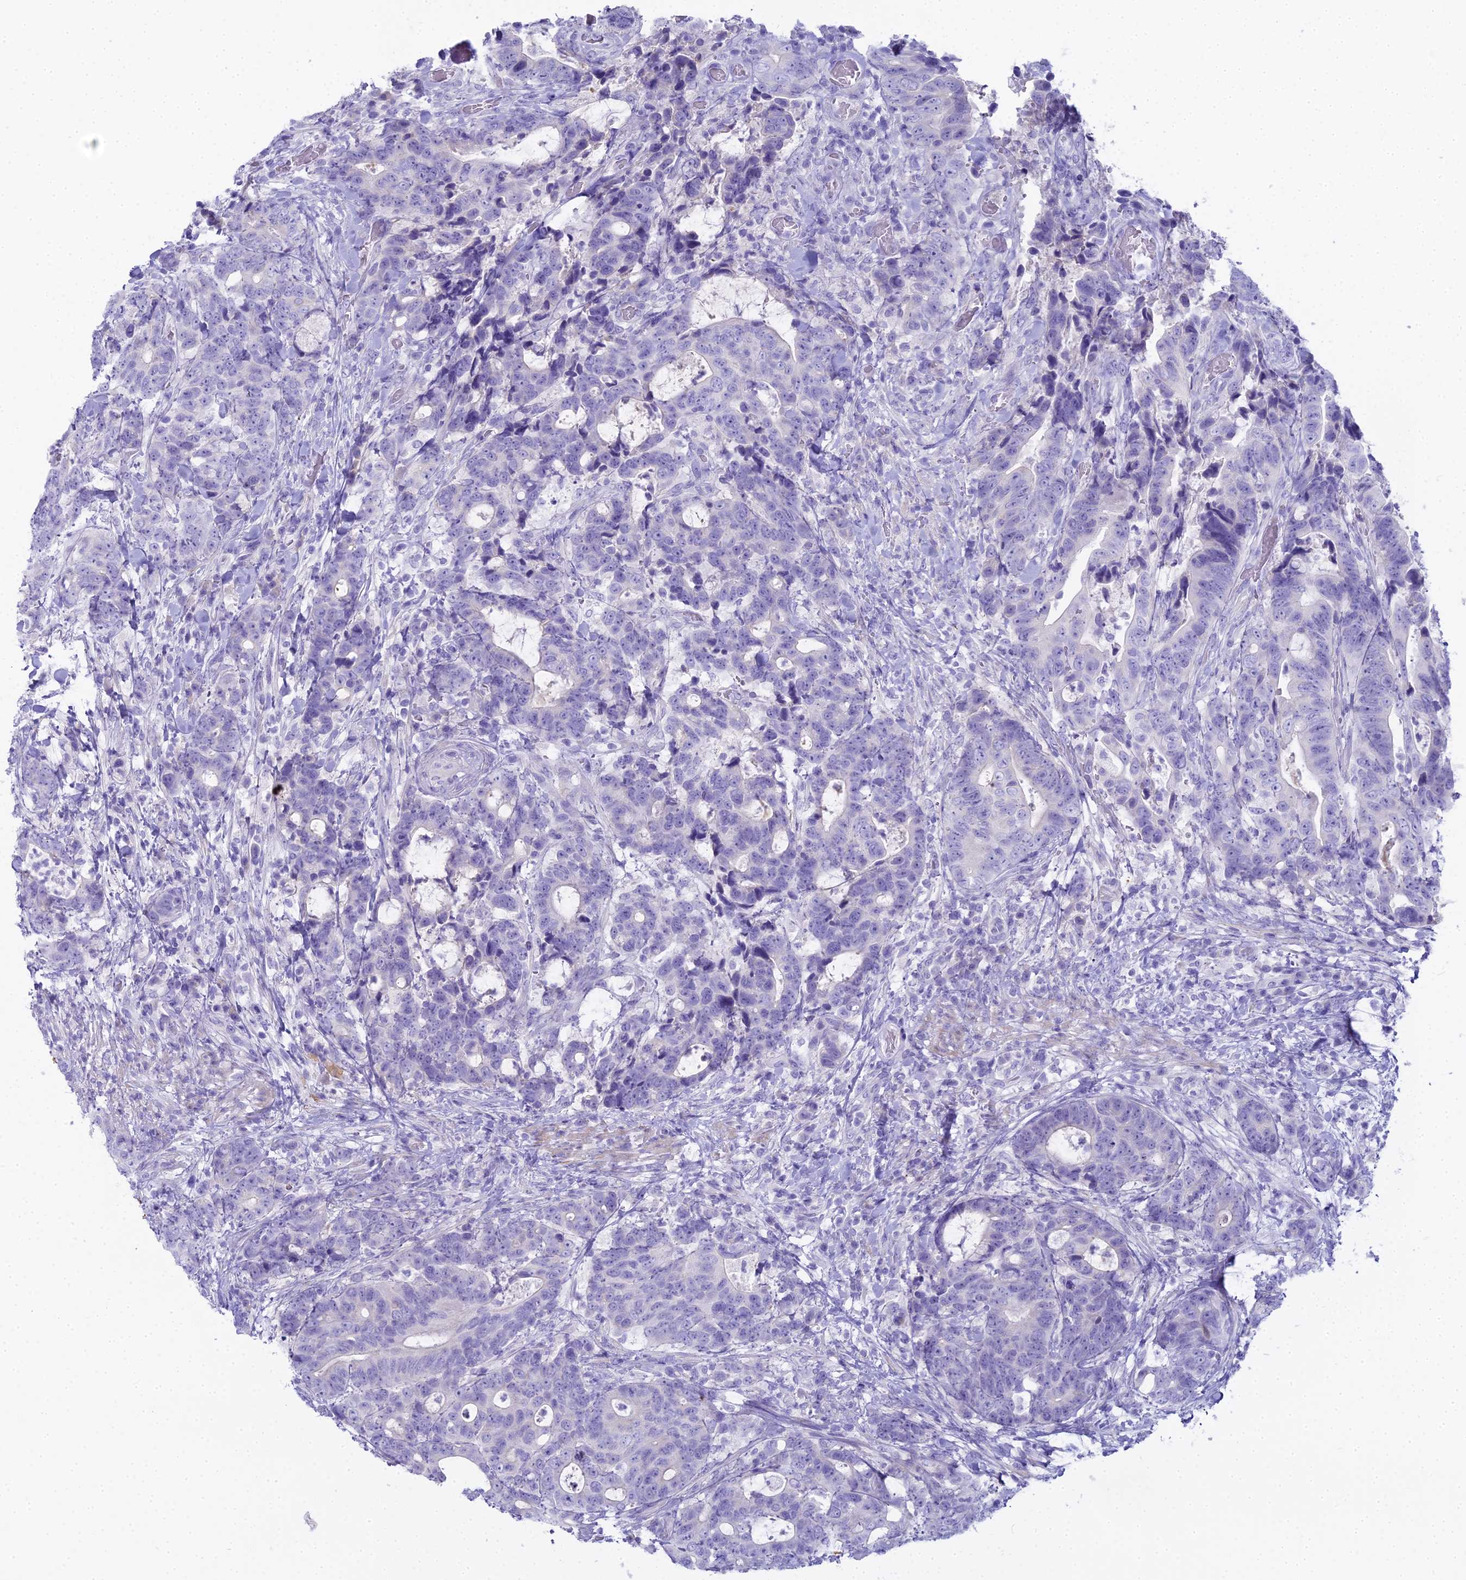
{"staining": {"intensity": "negative", "quantity": "none", "location": "none"}, "tissue": "colorectal cancer", "cell_type": "Tumor cells", "image_type": "cancer", "snomed": [{"axis": "morphology", "description": "Adenocarcinoma, NOS"}, {"axis": "topography", "description": "Colon"}], "caption": "Human colorectal cancer (adenocarcinoma) stained for a protein using immunohistochemistry (IHC) shows no positivity in tumor cells.", "gene": "UNC80", "patient": {"sex": "female", "age": 82}}